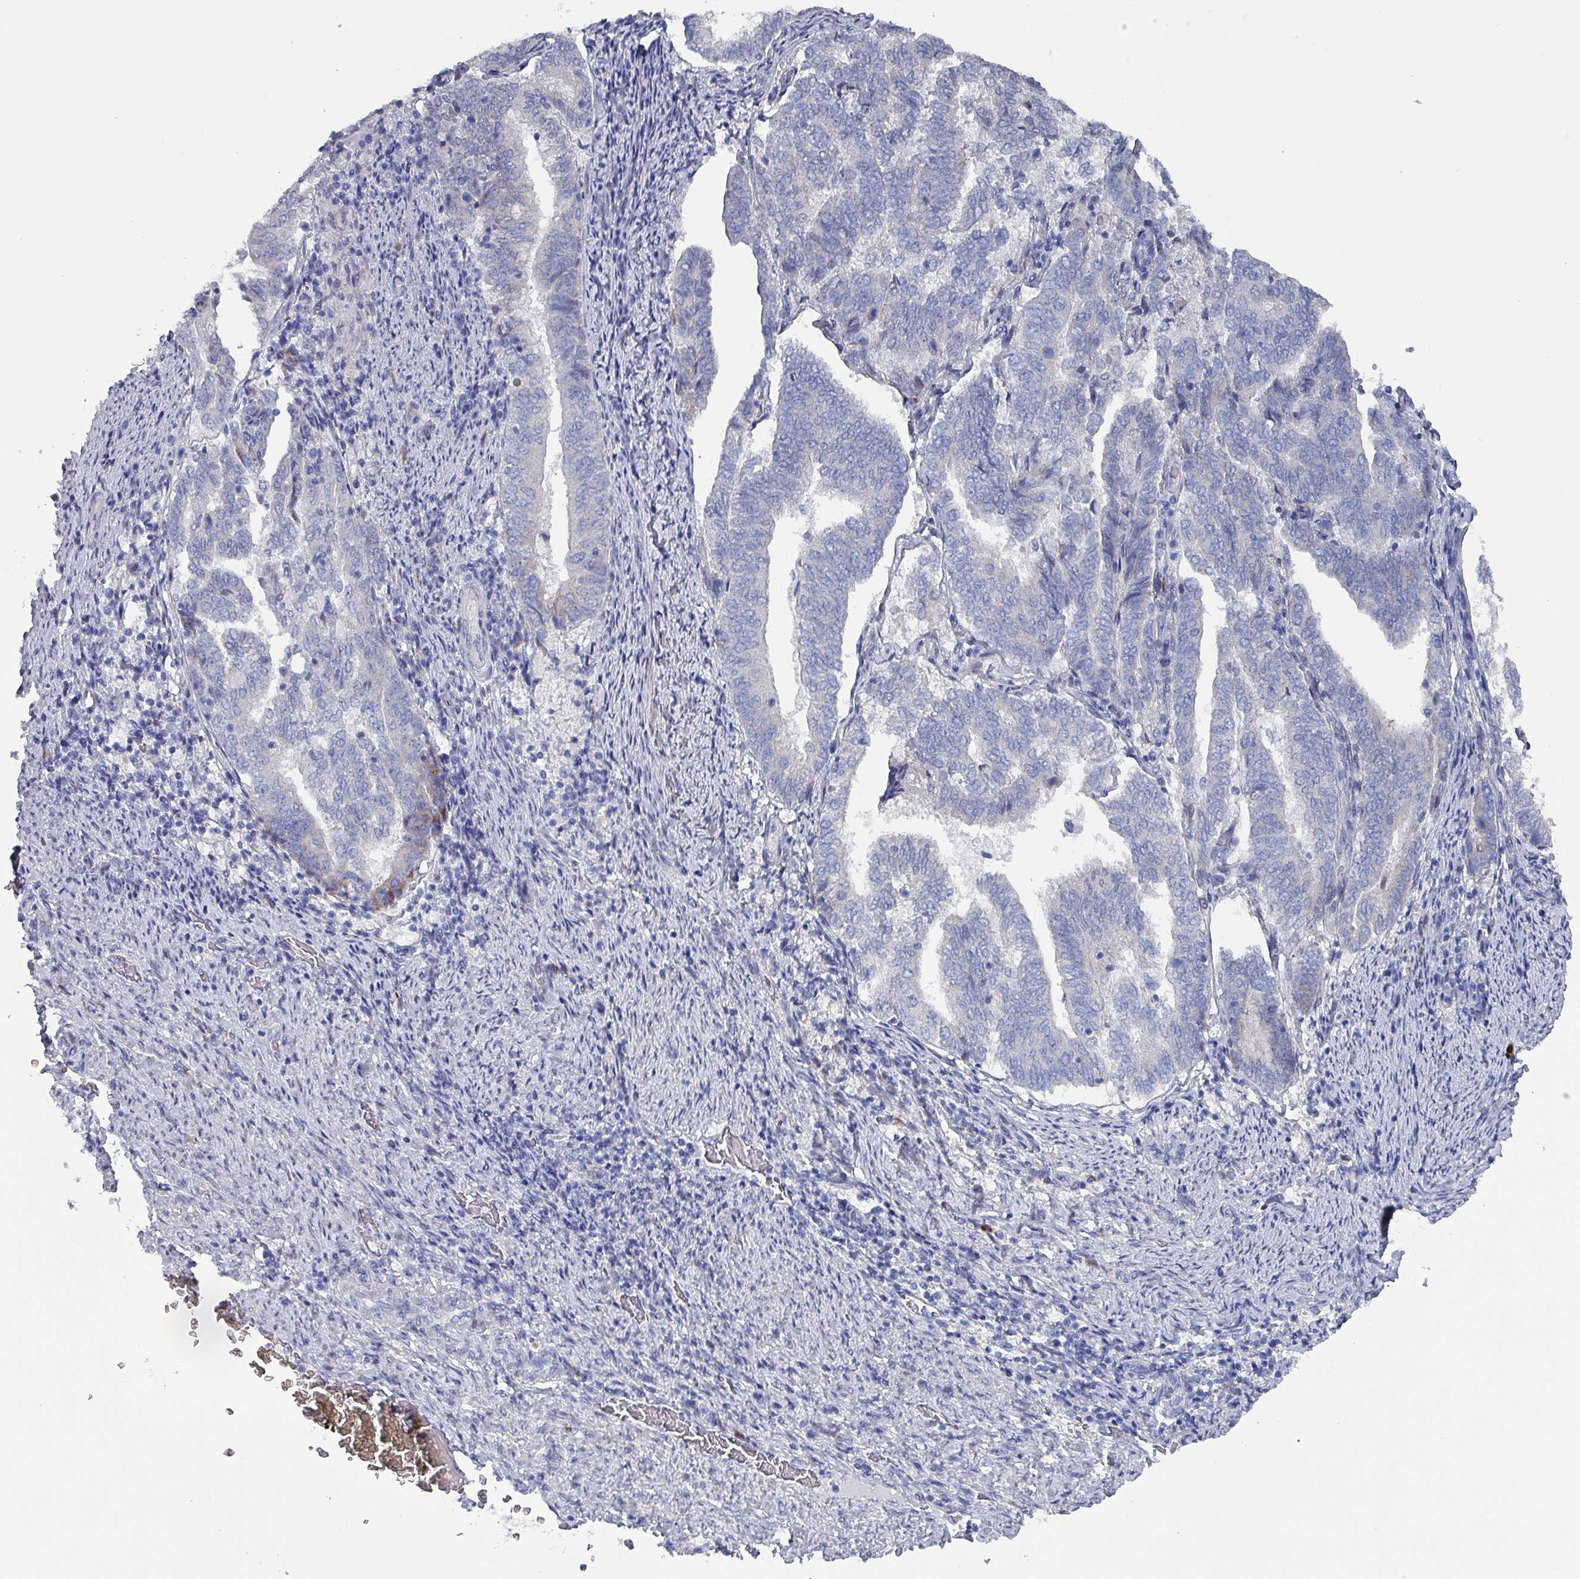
{"staining": {"intensity": "negative", "quantity": "none", "location": "none"}, "tissue": "endometrial cancer", "cell_type": "Tumor cells", "image_type": "cancer", "snomed": [{"axis": "morphology", "description": "Adenocarcinoma, NOS"}, {"axis": "topography", "description": "Endometrium"}], "caption": "IHC photomicrograph of neoplastic tissue: human endometrial cancer stained with DAB displays no significant protein expression in tumor cells.", "gene": "DRD5", "patient": {"sex": "female", "age": 80}}